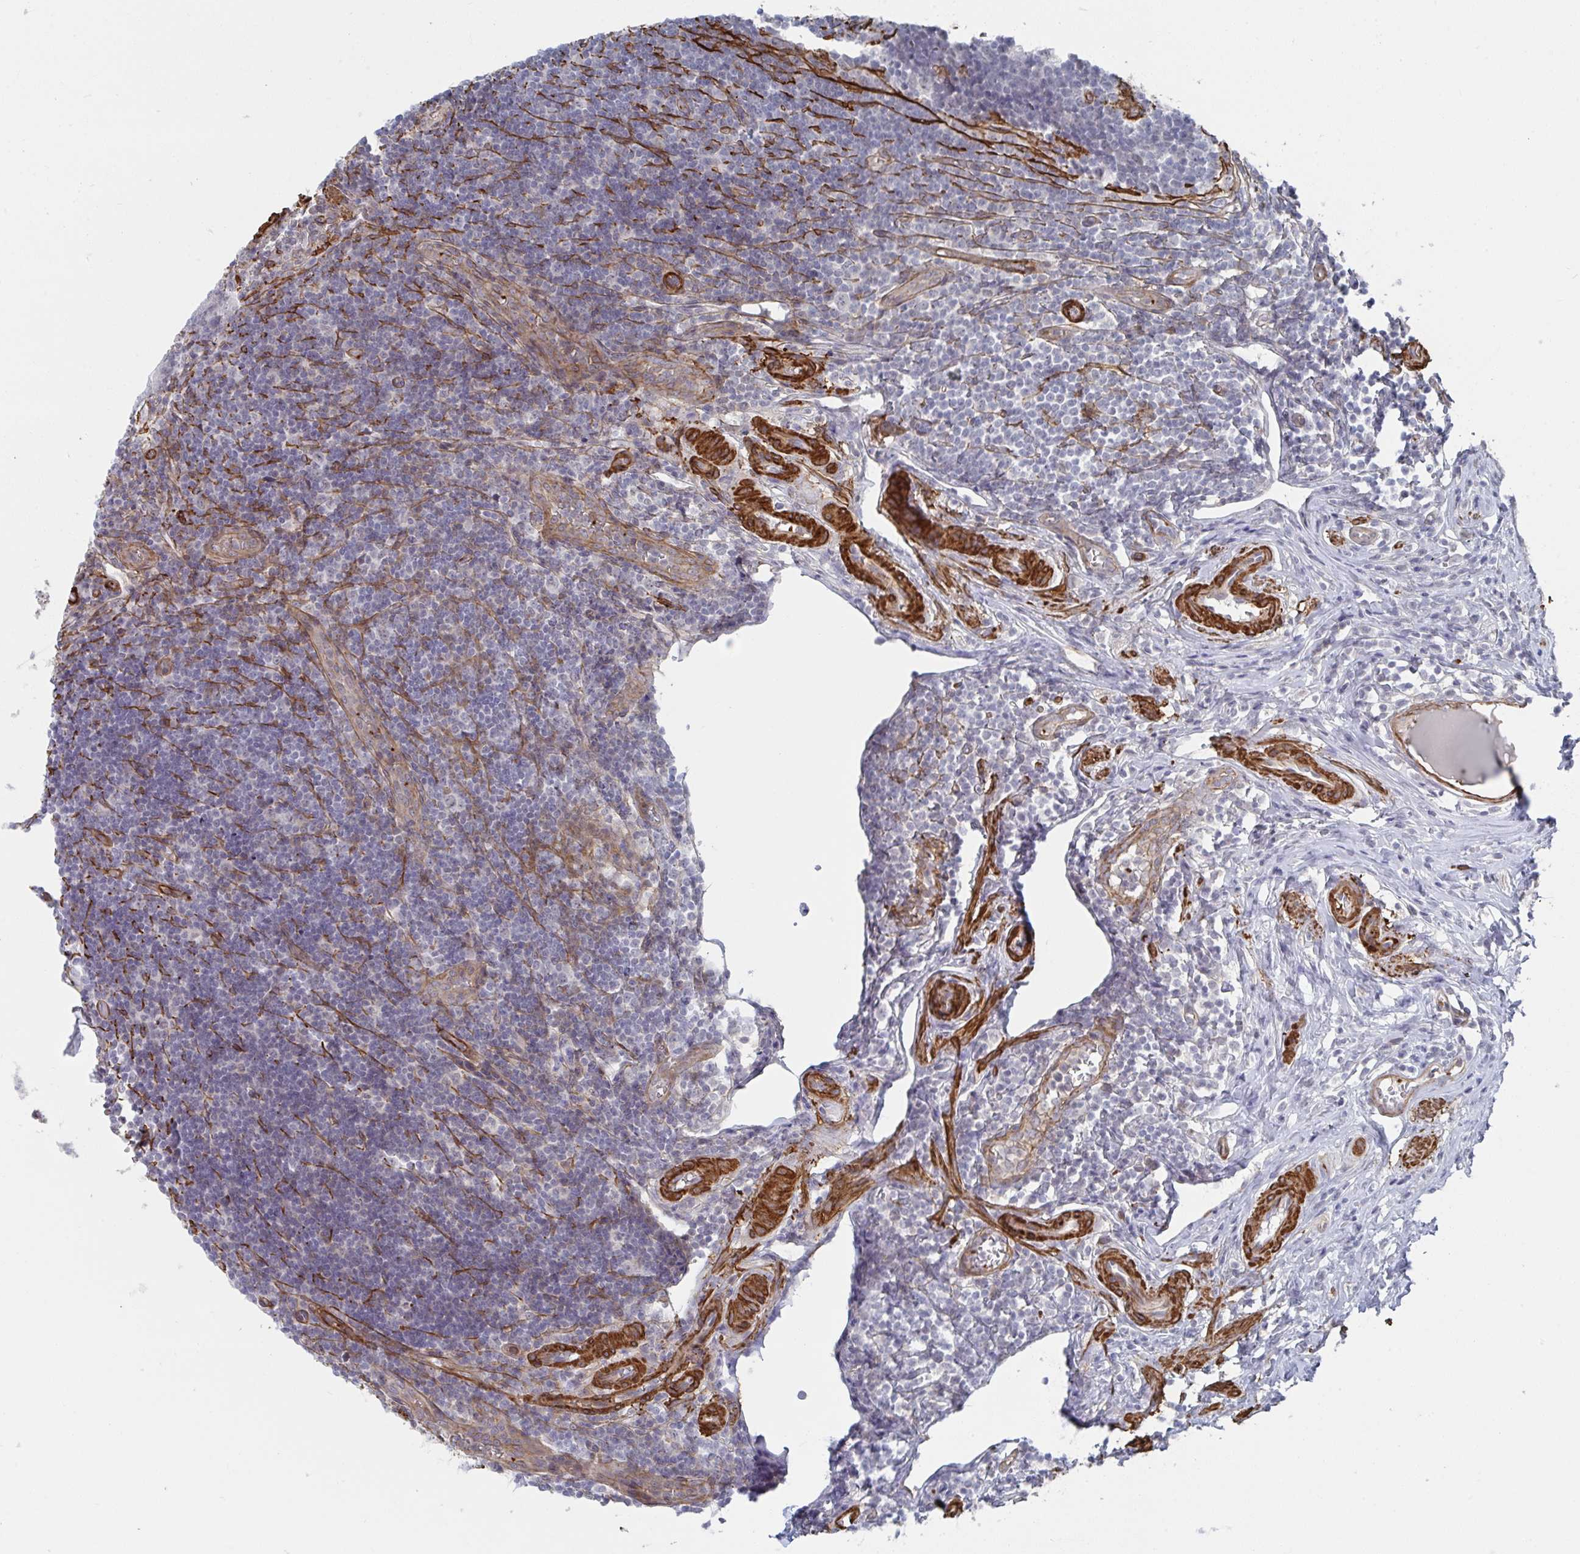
{"staining": {"intensity": "negative", "quantity": "none", "location": "none"}, "tissue": "appendix", "cell_type": "Glandular cells", "image_type": "normal", "snomed": [{"axis": "morphology", "description": "Normal tissue, NOS"}, {"axis": "topography", "description": "Appendix"}], "caption": "DAB (3,3'-diaminobenzidine) immunohistochemical staining of unremarkable appendix displays no significant positivity in glandular cells.", "gene": "NEURL4", "patient": {"sex": "male", "age": 18}}